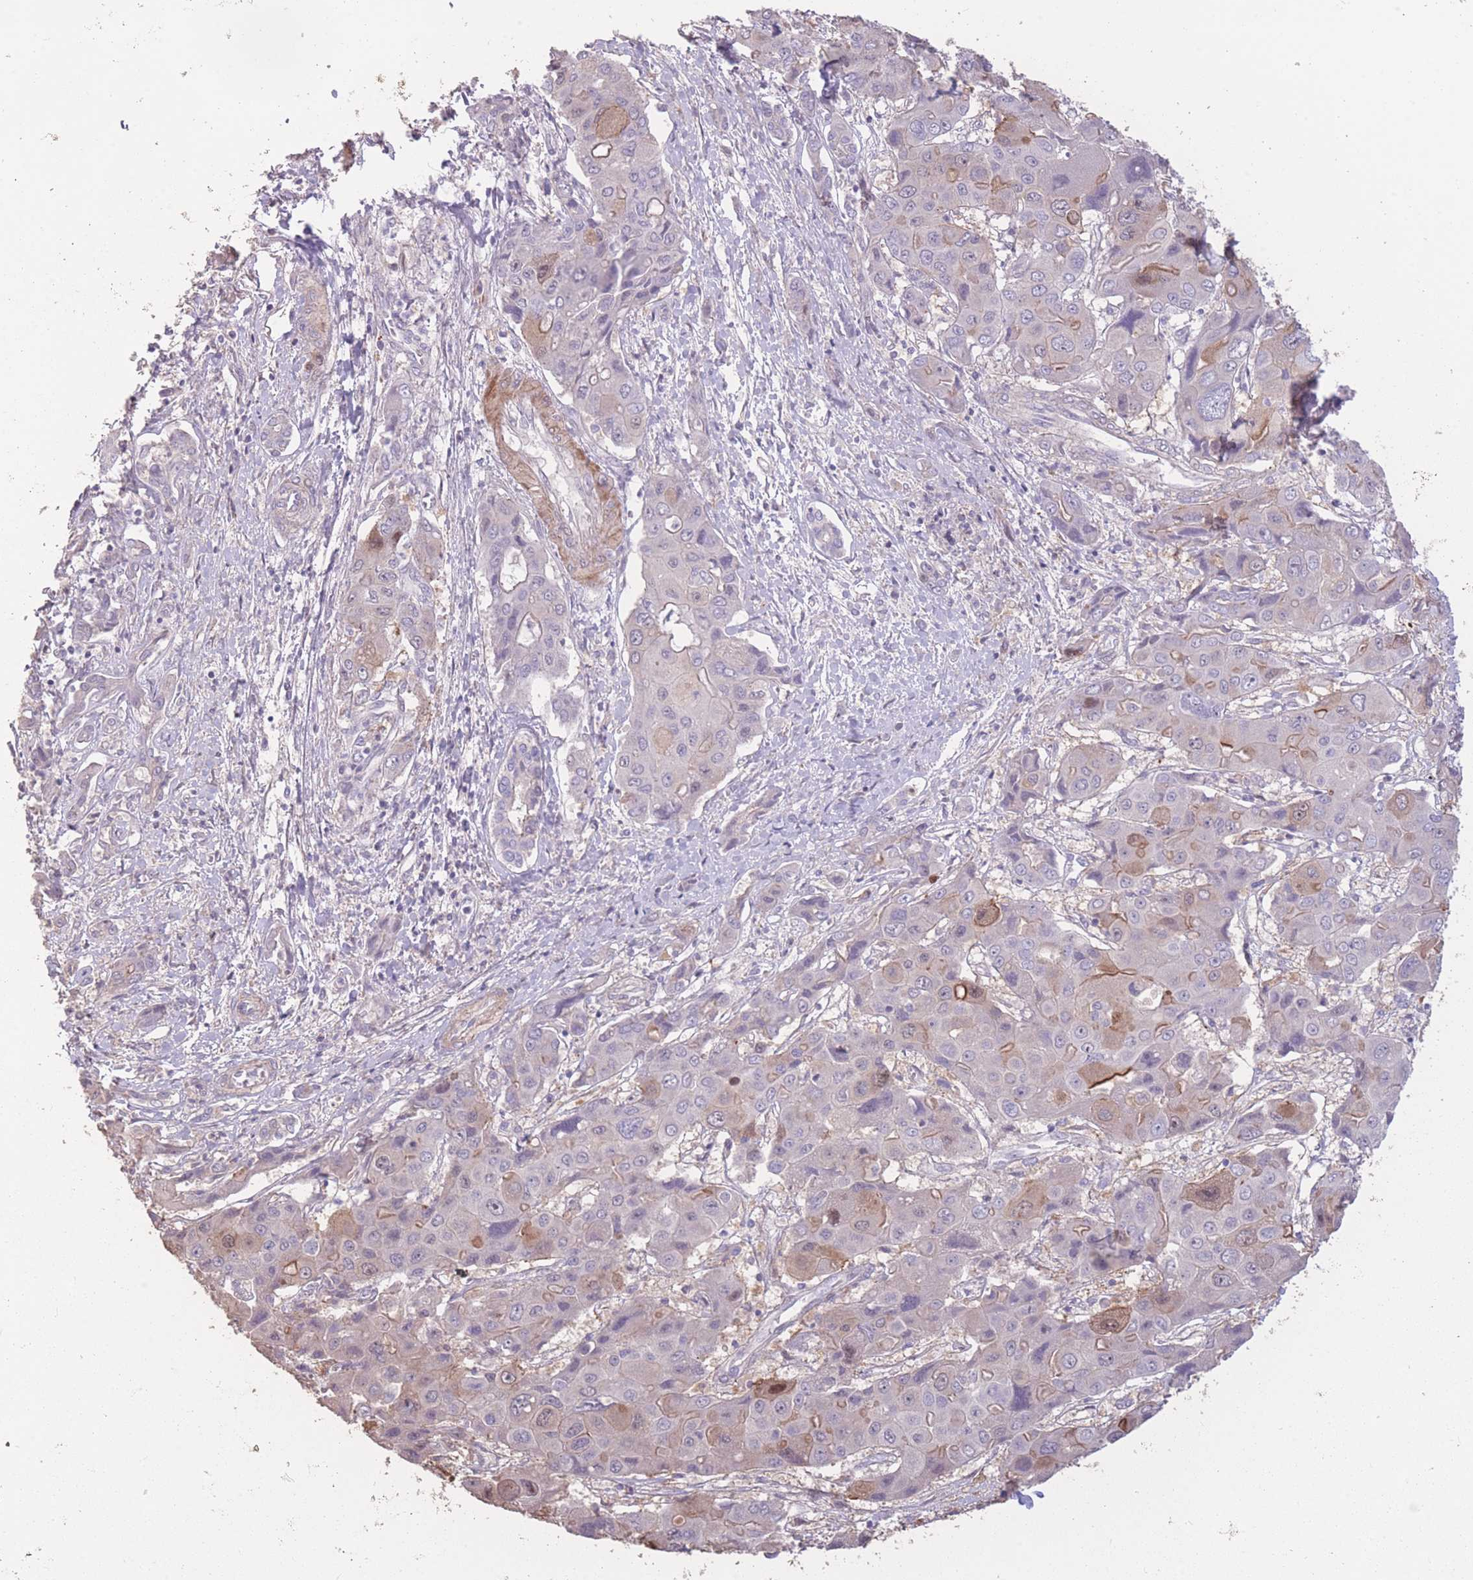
{"staining": {"intensity": "moderate", "quantity": "<25%", "location": "cytoplasmic/membranous"}, "tissue": "liver cancer", "cell_type": "Tumor cells", "image_type": "cancer", "snomed": [{"axis": "morphology", "description": "Cholangiocarcinoma"}, {"axis": "topography", "description": "Liver"}], "caption": "About <25% of tumor cells in liver cholangiocarcinoma exhibit moderate cytoplasmic/membranous protein positivity as visualized by brown immunohistochemical staining.", "gene": "RSPH10B", "patient": {"sex": "male", "age": 67}}